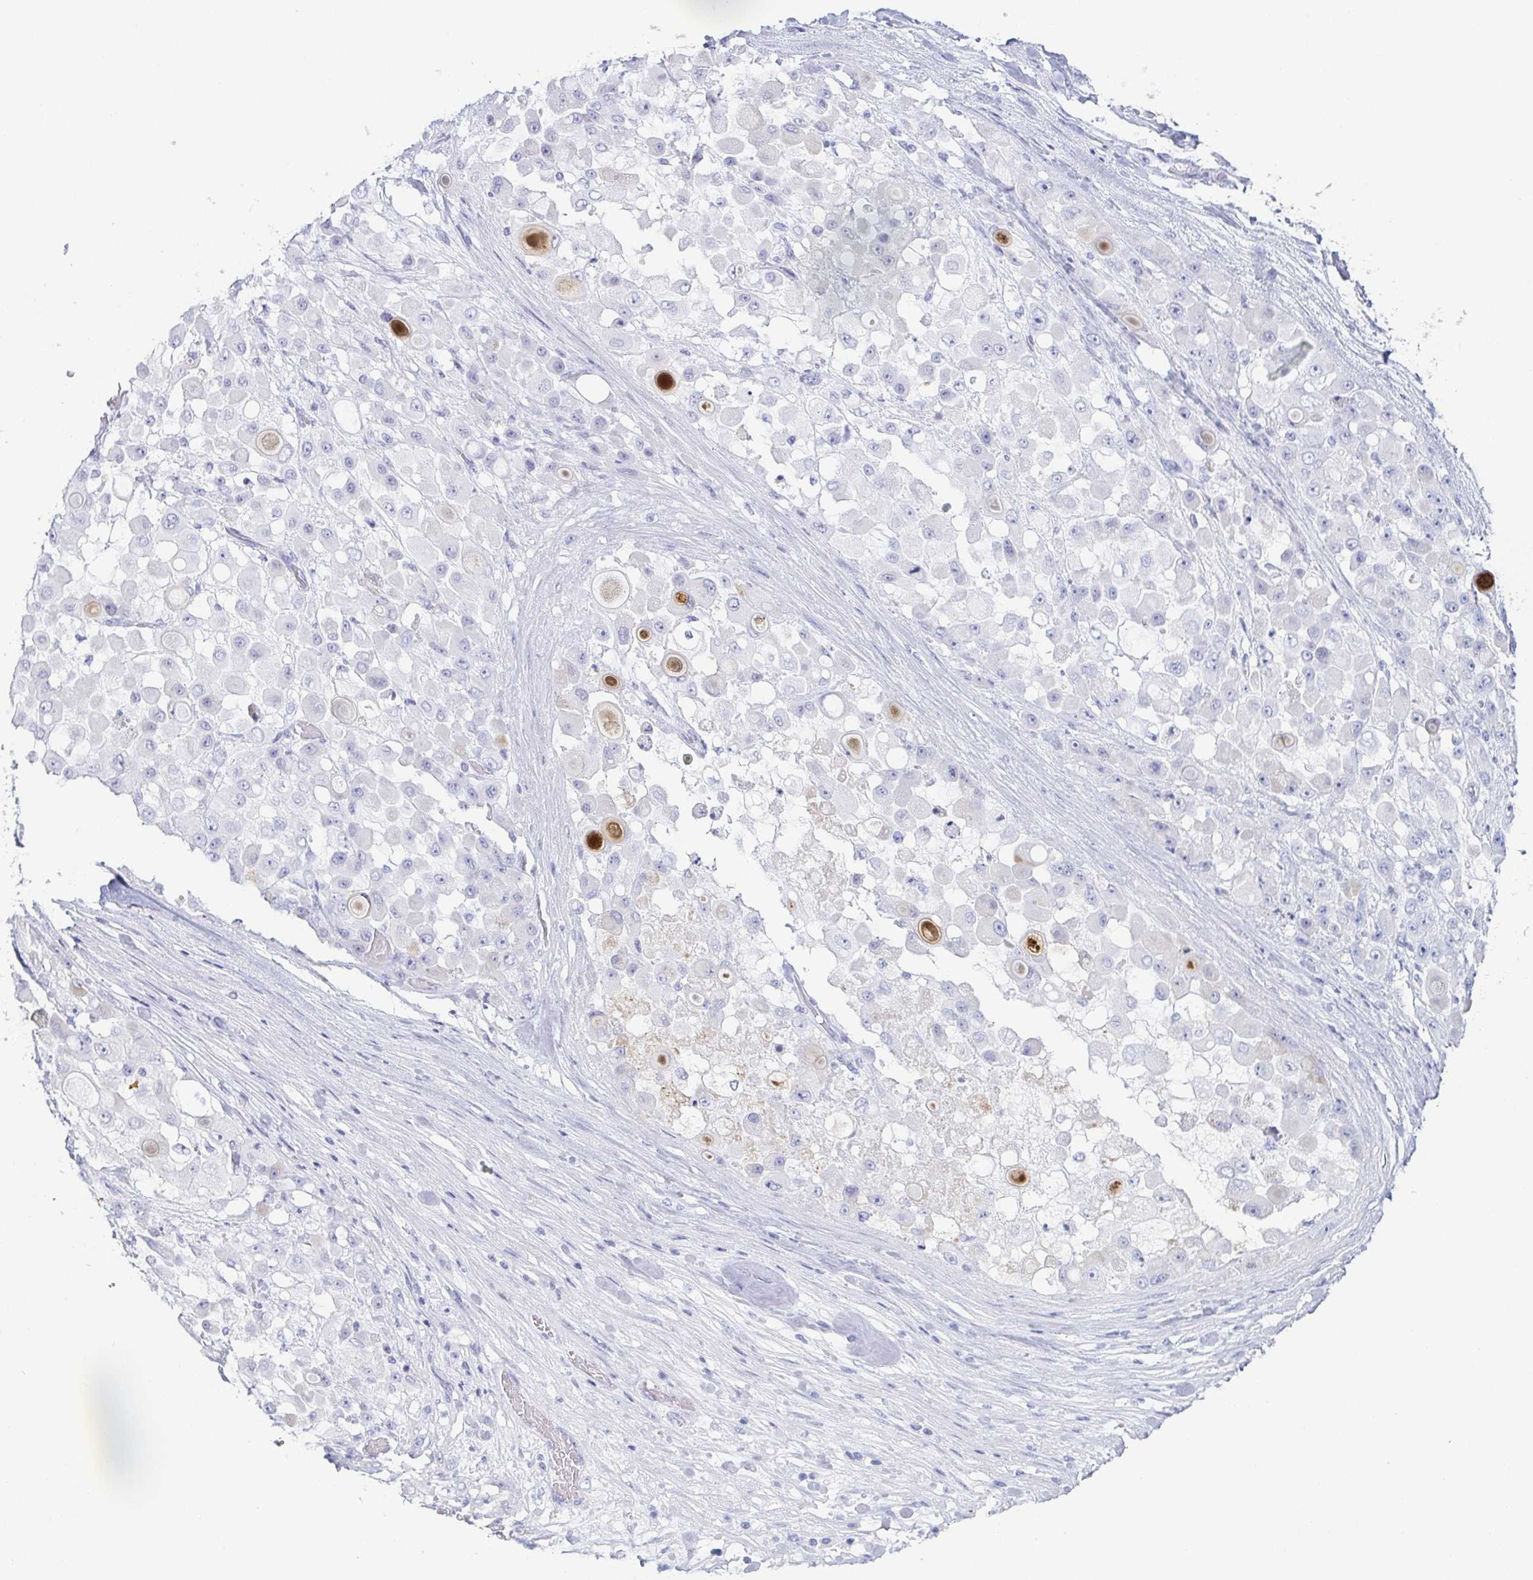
{"staining": {"intensity": "negative", "quantity": "none", "location": "none"}, "tissue": "stomach cancer", "cell_type": "Tumor cells", "image_type": "cancer", "snomed": [{"axis": "morphology", "description": "Adenocarcinoma, NOS"}, {"axis": "topography", "description": "Stomach"}], "caption": "Stomach cancer (adenocarcinoma) was stained to show a protein in brown. There is no significant staining in tumor cells. The staining is performed using DAB brown chromogen with nuclei counter-stained in using hematoxylin.", "gene": "ZG16B", "patient": {"sex": "female", "age": 76}}